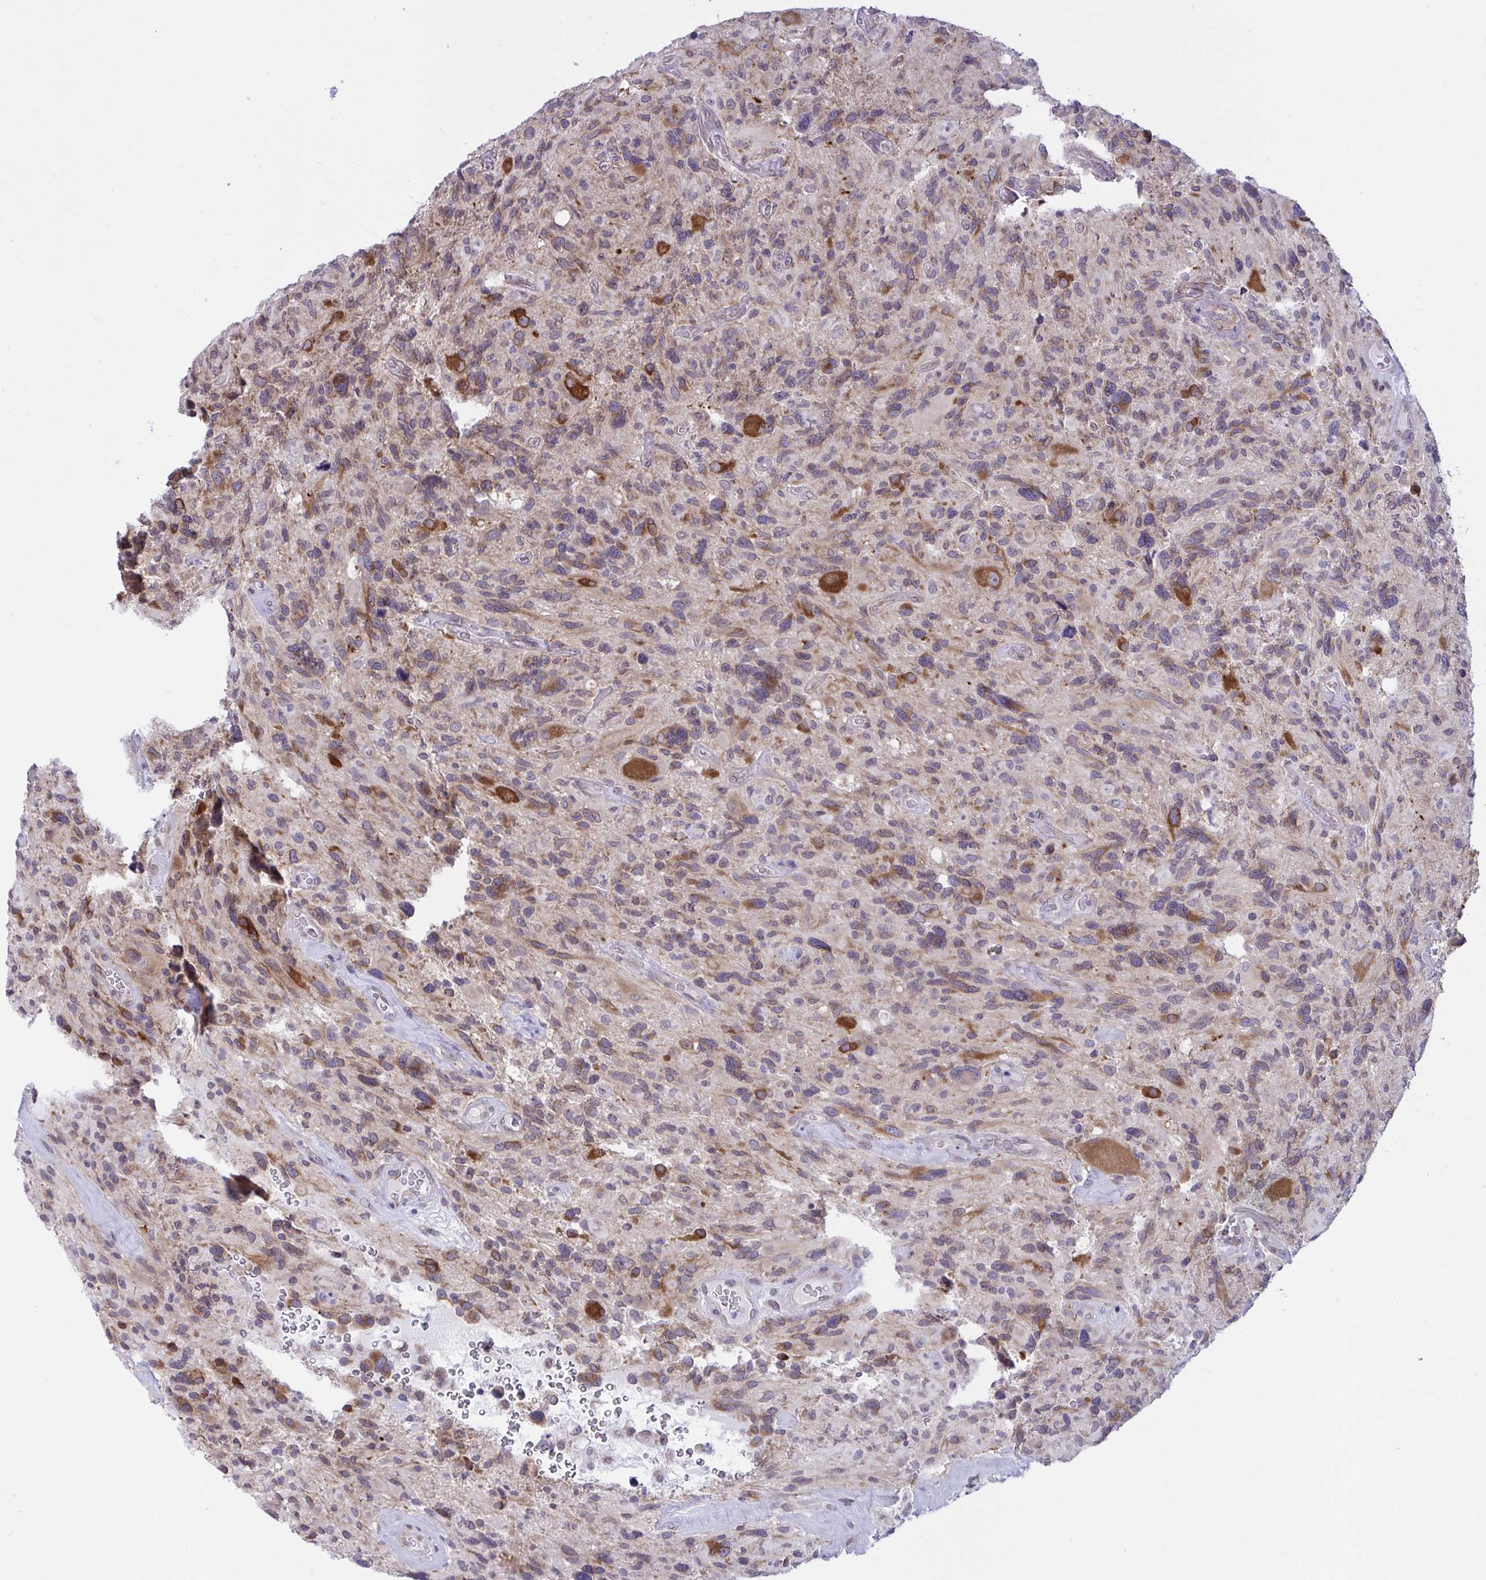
{"staining": {"intensity": "moderate", "quantity": "<25%", "location": "cytoplasmic/membranous"}, "tissue": "glioma", "cell_type": "Tumor cells", "image_type": "cancer", "snomed": [{"axis": "morphology", "description": "Glioma, malignant, High grade"}, {"axis": "topography", "description": "Brain"}], "caption": "This histopathology image displays glioma stained with immunohistochemistry (IHC) to label a protein in brown. The cytoplasmic/membranous of tumor cells show moderate positivity for the protein. Nuclei are counter-stained blue.", "gene": "CAMLG", "patient": {"sex": "male", "age": 49}}